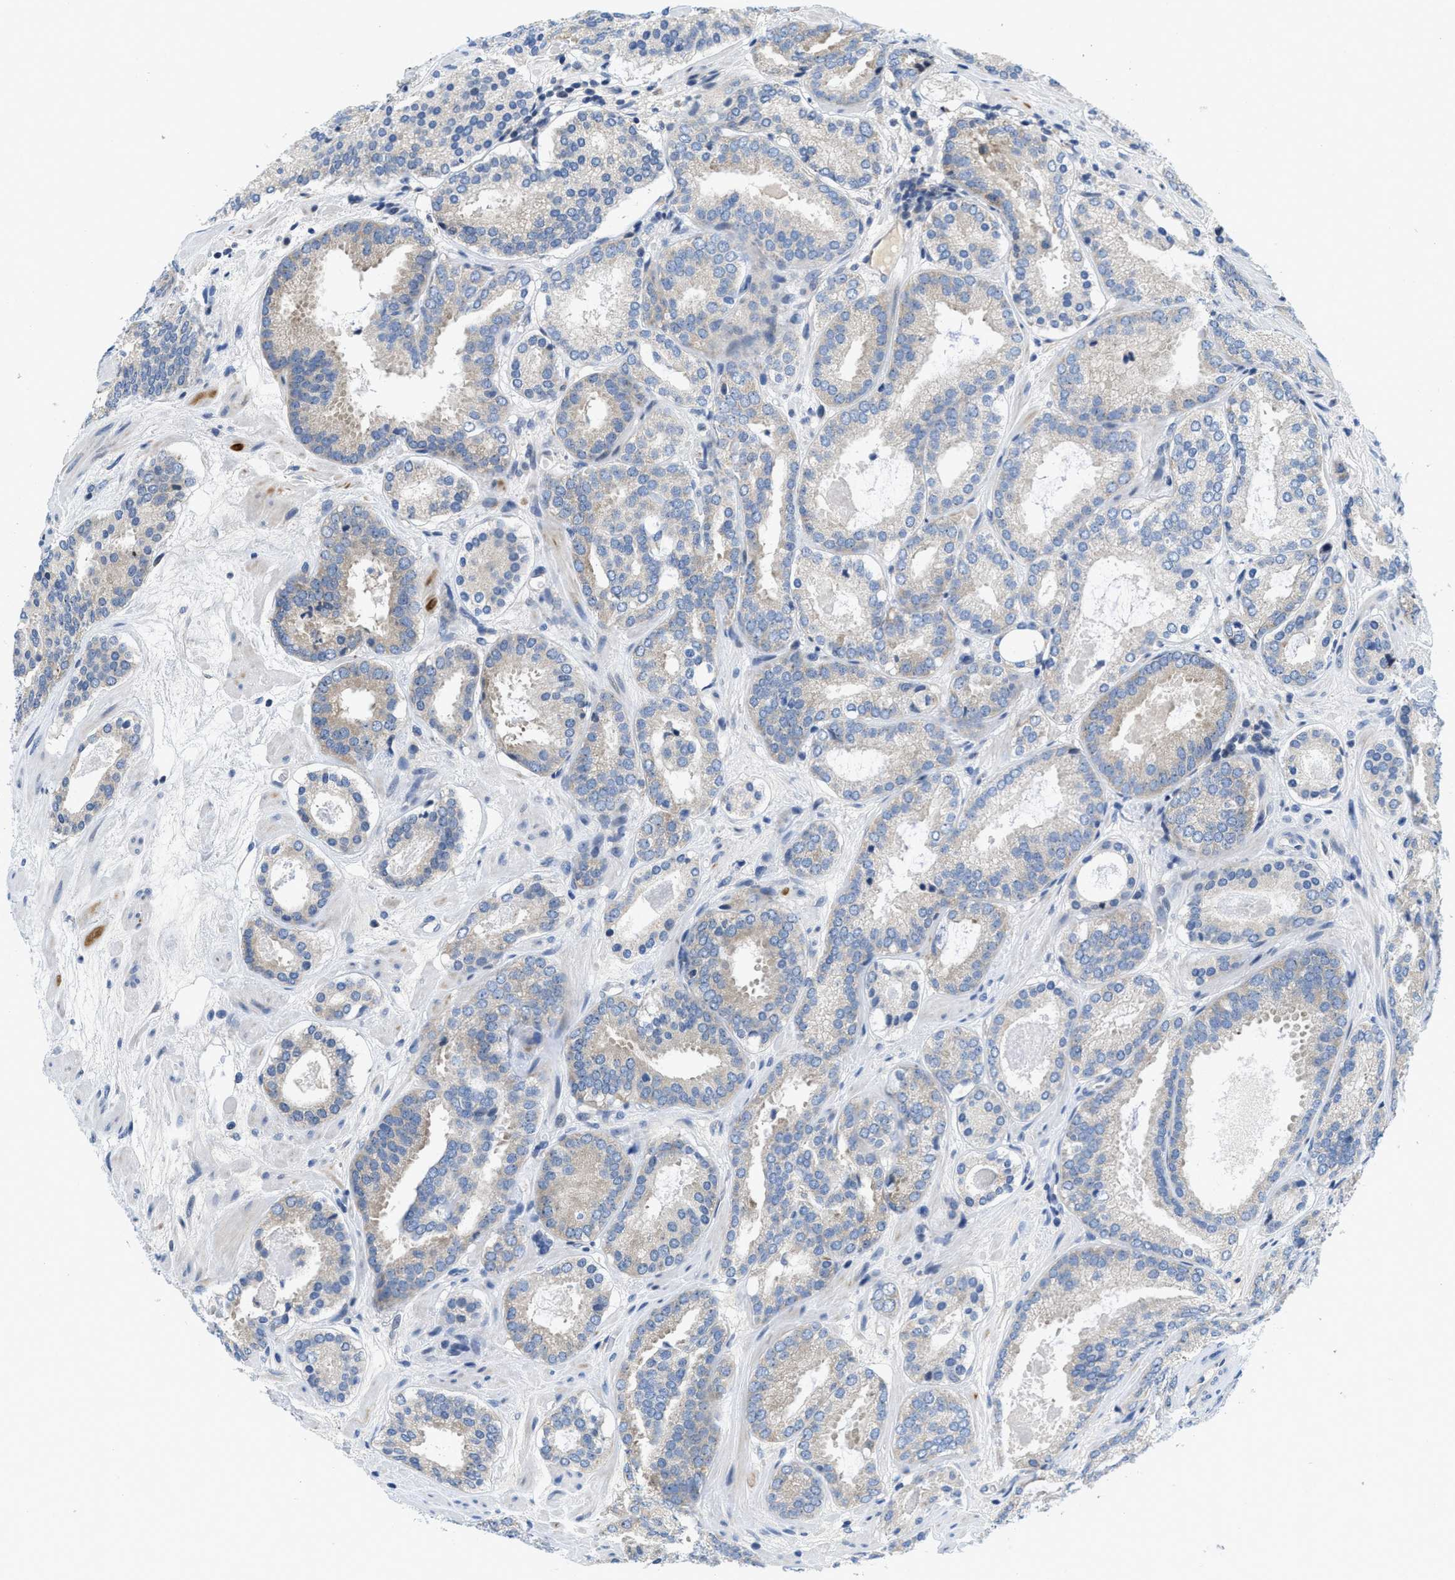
{"staining": {"intensity": "negative", "quantity": "none", "location": "none"}, "tissue": "prostate cancer", "cell_type": "Tumor cells", "image_type": "cancer", "snomed": [{"axis": "morphology", "description": "Adenocarcinoma, Low grade"}, {"axis": "topography", "description": "Prostate"}], "caption": "High power microscopy histopathology image of an immunohistochemistry (IHC) histopathology image of low-grade adenocarcinoma (prostate), revealing no significant staining in tumor cells.", "gene": "IKBKE", "patient": {"sex": "male", "age": 69}}